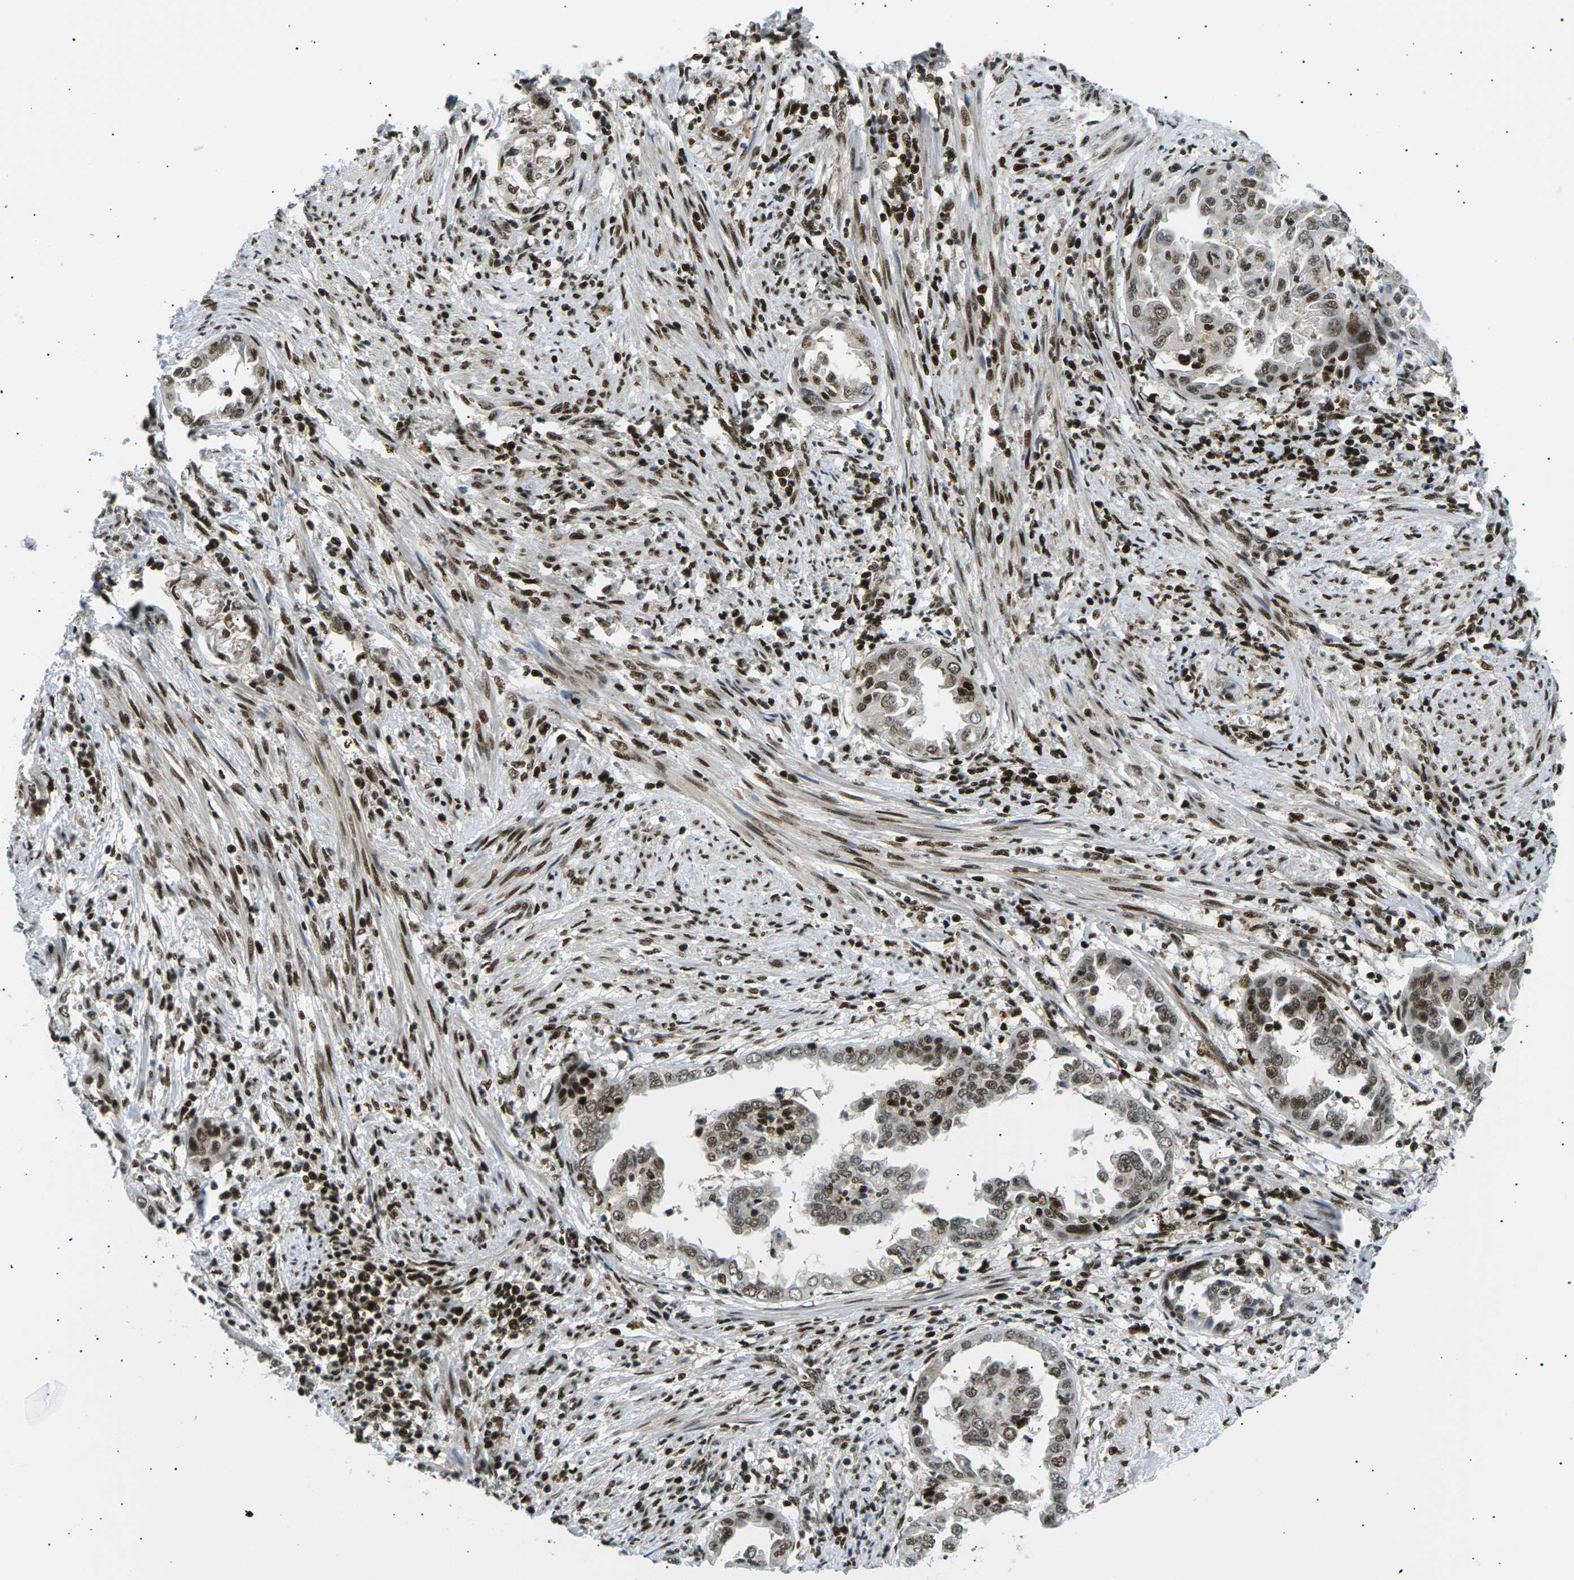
{"staining": {"intensity": "moderate", "quantity": ">75%", "location": "nuclear"}, "tissue": "endometrial cancer", "cell_type": "Tumor cells", "image_type": "cancer", "snomed": [{"axis": "morphology", "description": "Adenocarcinoma, NOS"}, {"axis": "topography", "description": "Endometrium"}], "caption": "An image of human adenocarcinoma (endometrial) stained for a protein demonstrates moderate nuclear brown staining in tumor cells.", "gene": "RPA2", "patient": {"sex": "female", "age": 85}}